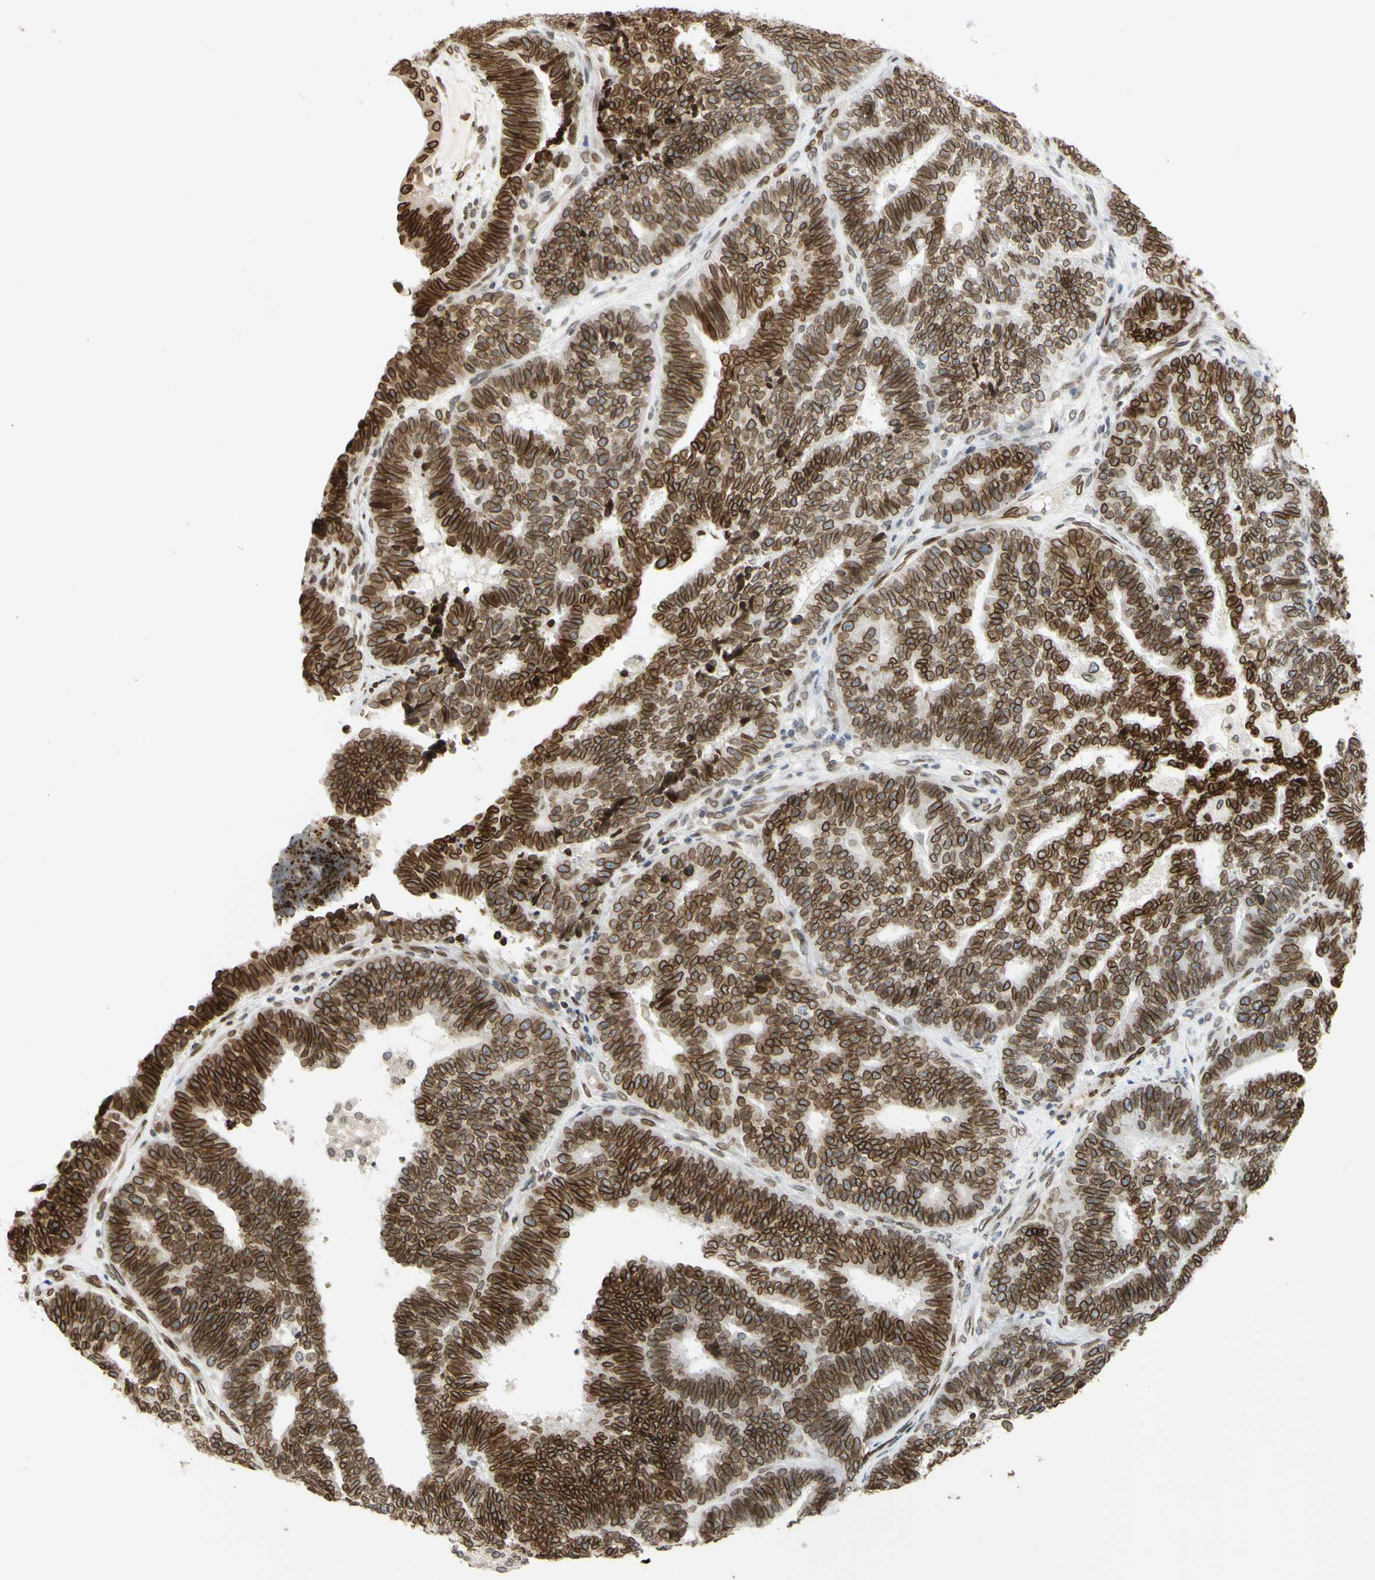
{"staining": {"intensity": "strong", "quantity": ">75%", "location": "cytoplasmic/membranous,nuclear"}, "tissue": "endometrial cancer", "cell_type": "Tumor cells", "image_type": "cancer", "snomed": [{"axis": "morphology", "description": "Adenocarcinoma, NOS"}, {"axis": "topography", "description": "Endometrium"}], "caption": "Endometrial cancer stained for a protein exhibits strong cytoplasmic/membranous and nuclear positivity in tumor cells.", "gene": "SUN1", "patient": {"sex": "female", "age": 70}}